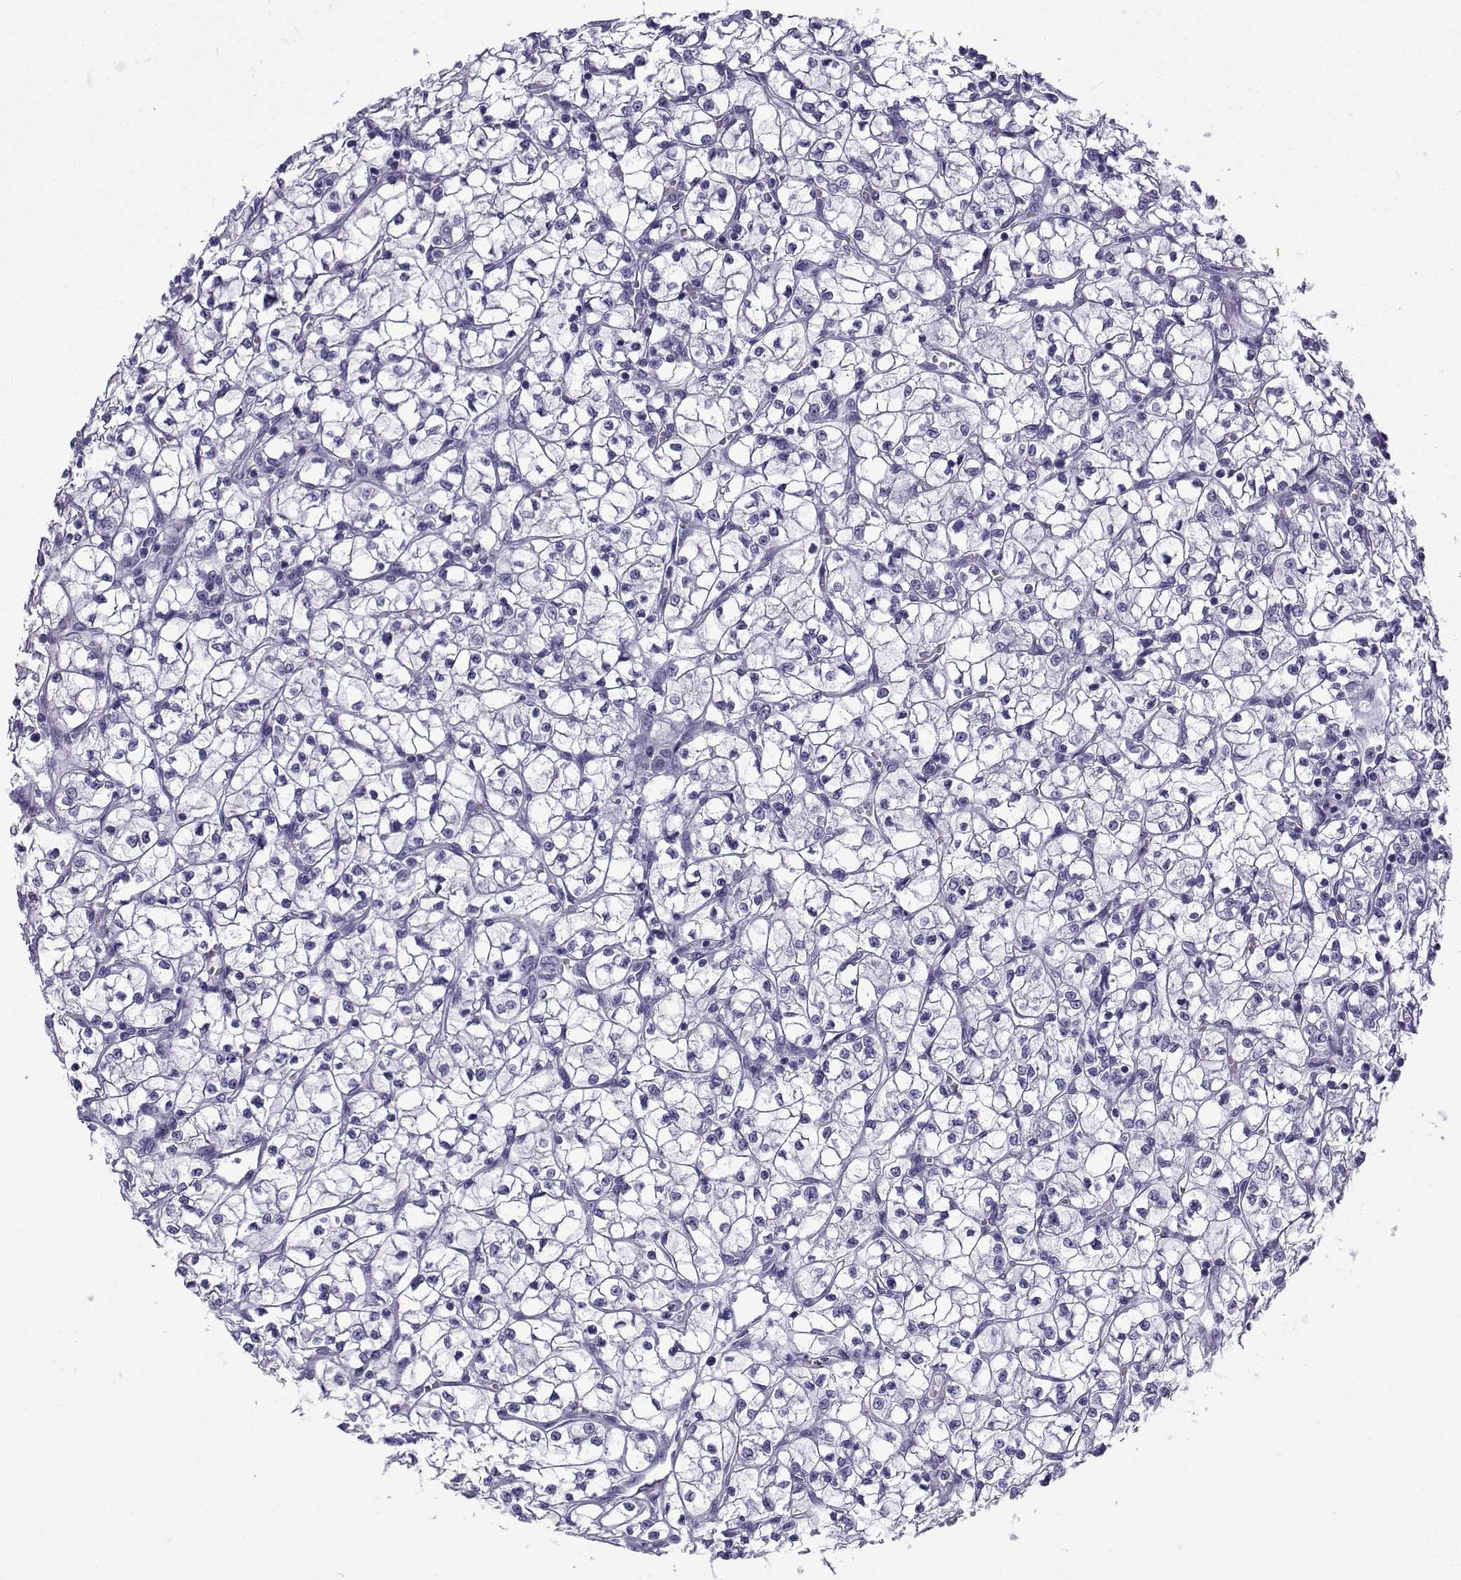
{"staining": {"intensity": "negative", "quantity": "none", "location": "none"}, "tissue": "renal cancer", "cell_type": "Tumor cells", "image_type": "cancer", "snomed": [{"axis": "morphology", "description": "Adenocarcinoma, NOS"}, {"axis": "topography", "description": "Kidney"}], "caption": "DAB (3,3'-diaminobenzidine) immunohistochemical staining of renal adenocarcinoma reveals no significant expression in tumor cells. The staining was performed using DAB to visualize the protein expression in brown, while the nuclei were stained in blue with hematoxylin (Magnification: 20x).", "gene": "ACRBP", "patient": {"sex": "female", "age": 64}}